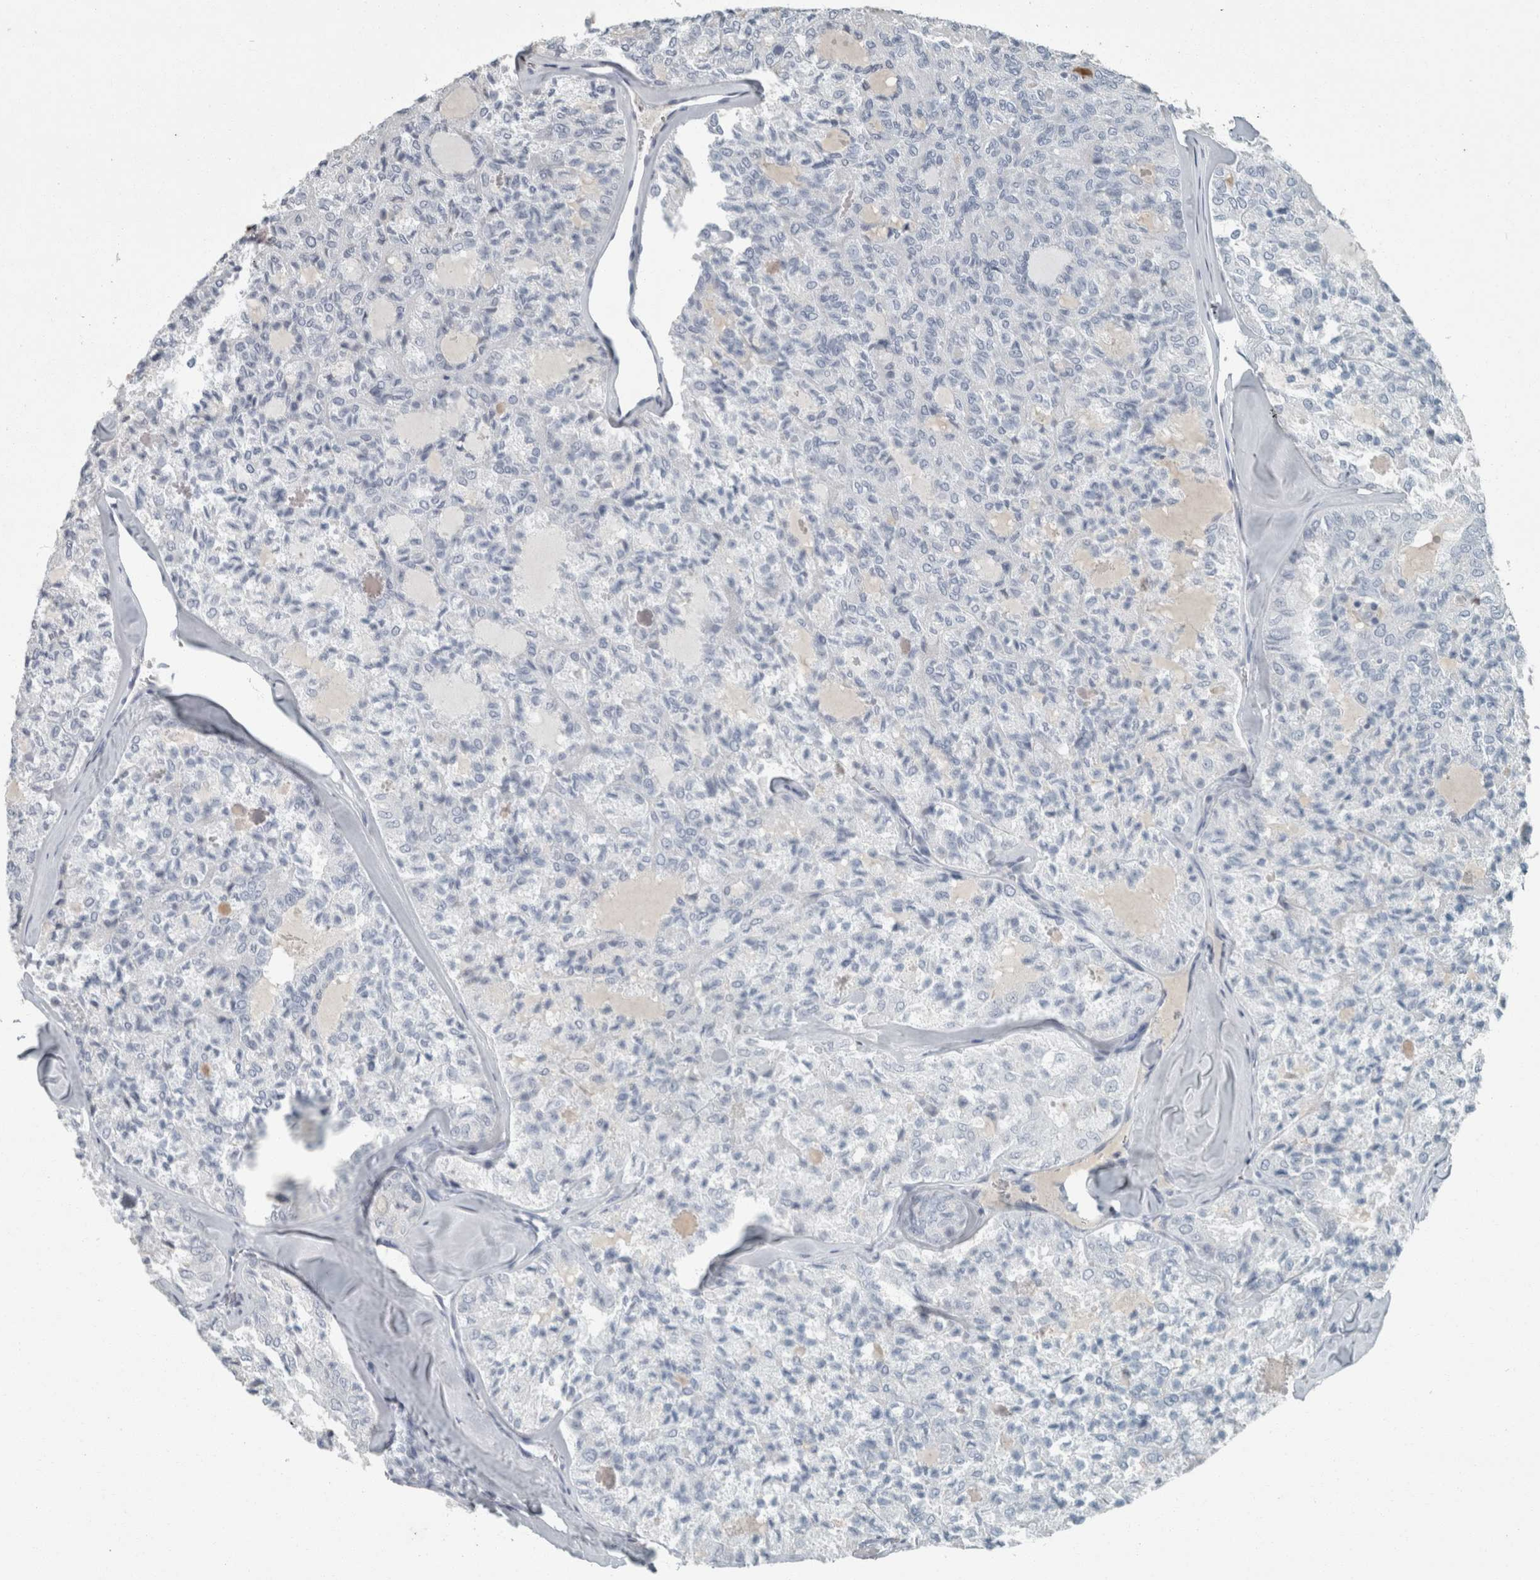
{"staining": {"intensity": "negative", "quantity": "none", "location": "none"}, "tissue": "thyroid cancer", "cell_type": "Tumor cells", "image_type": "cancer", "snomed": [{"axis": "morphology", "description": "Follicular adenoma carcinoma, NOS"}, {"axis": "topography", "description": "Thyroid gland"}], "caption": "Thyroid follicular adenoma carcinoma was stained to show a protein in brown. There is no significant staining in tumor cells. (DAB (3,3'-diaminobenzidine) immunohistochemistry (IHC) visualized using brightfield microscopy, high magnification).", "gene": "CHL1", "patient": {"sex": "male", "age": 75}}